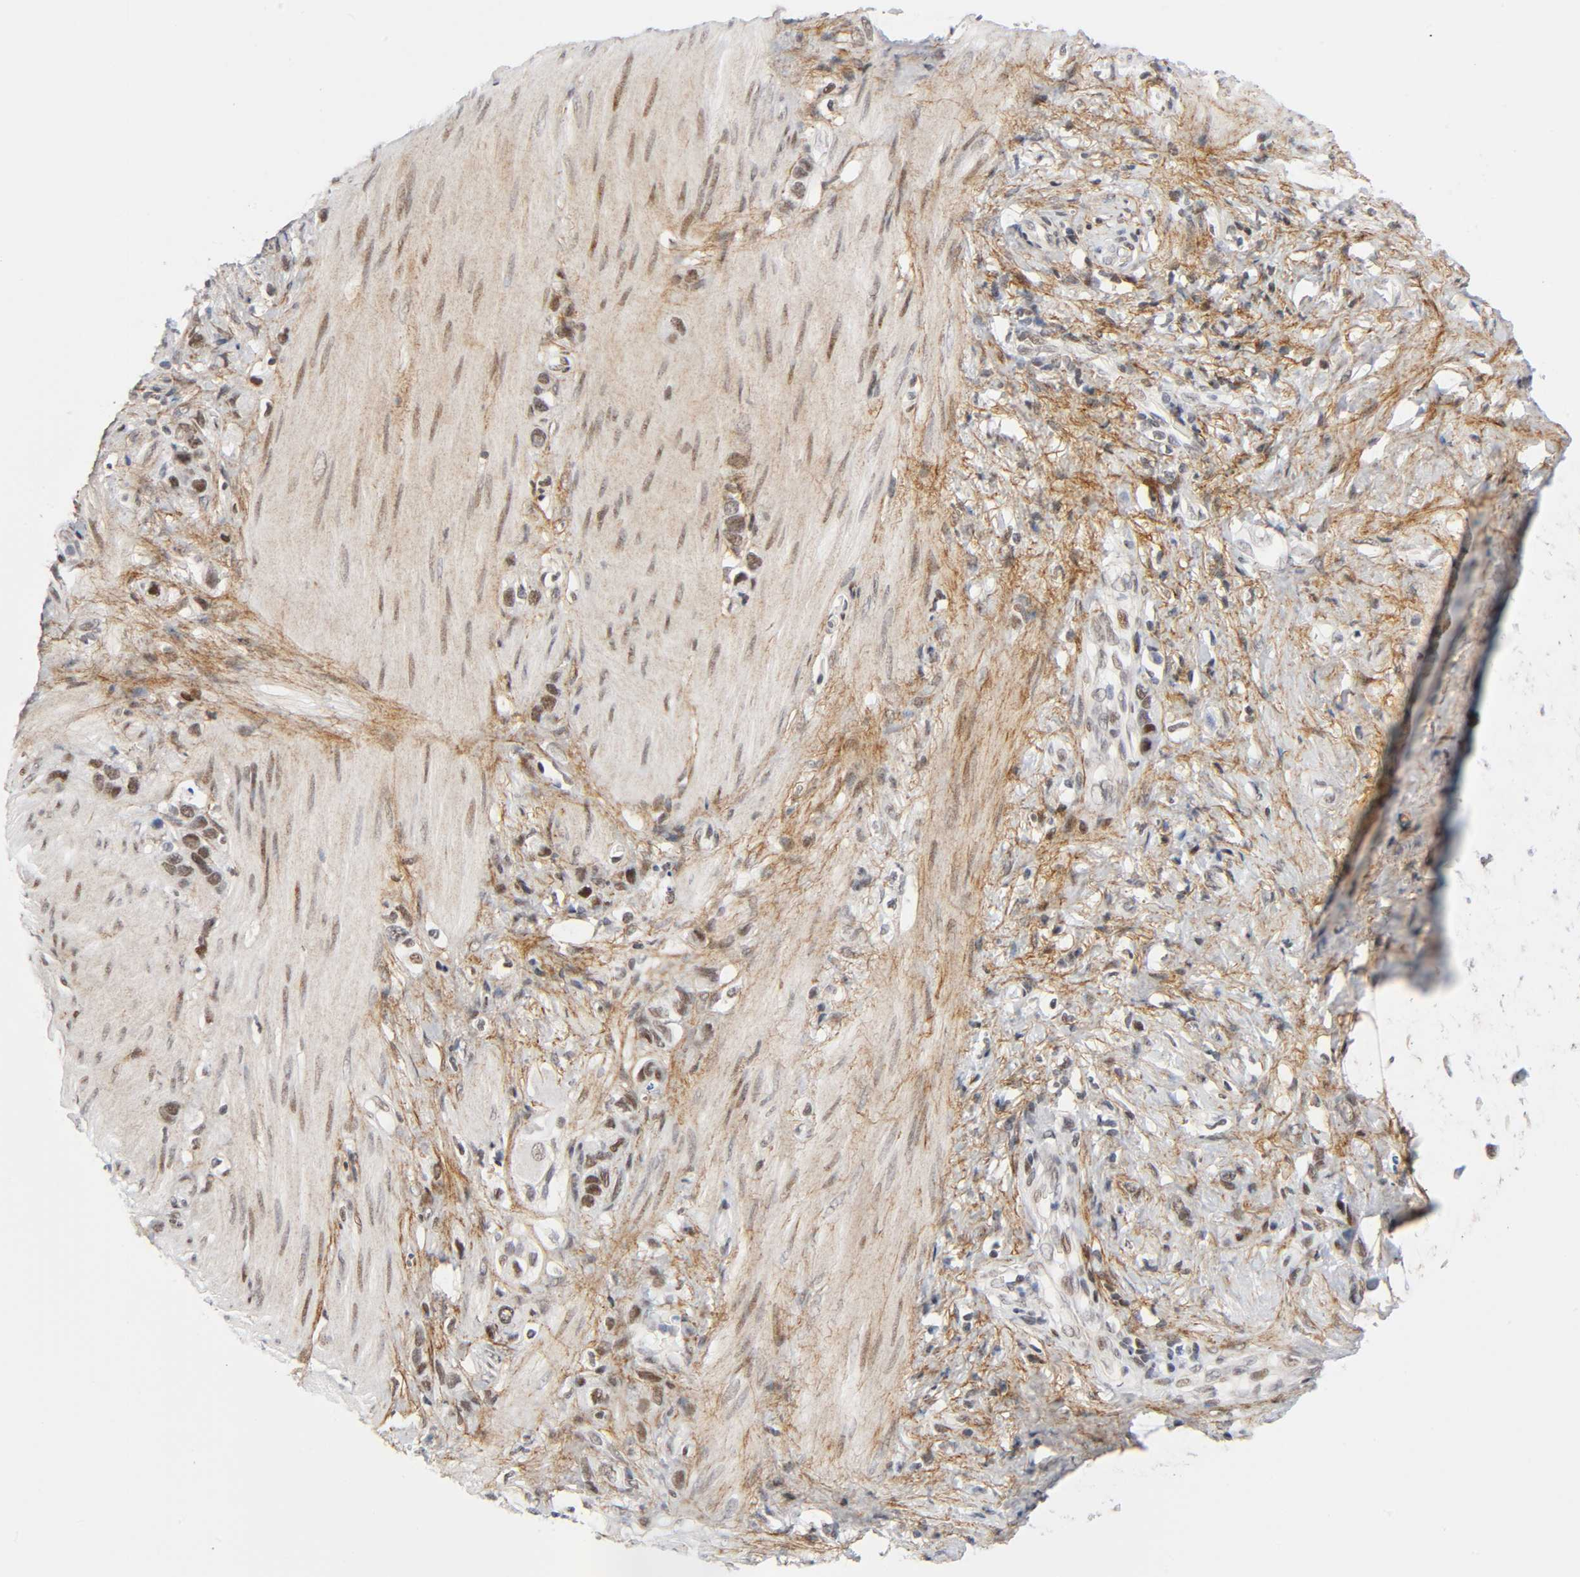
{"staining": {"intensity": "moderate", "quantity": "25%-75%", "location": "nuclear"}, "tissue": "stomach cancer", "cell_type": "Tumor cells", "image_type": "cancer", "snomed": [{"axis": "morphology", "description": "Normal tissue, NOS"}, {"axis": "morphology", "description": "Adenocarcinoma, NOS"}, {"axis": "morphology", "description": "Adenocarcinoma, High grade"}, {"axis": "topography", "description": "Stomach, upper"}, {"axis": "topography", "description": "Stomach"}], "caption": "High-grade adenocarcinoma (stomach) stained for a protein (brown) exhibits moderate nuclear positive staining in approximately 25%-75% of tumor cells.", "gene": "DIDO1", "patient": {"sex": "female", "age": 65}}